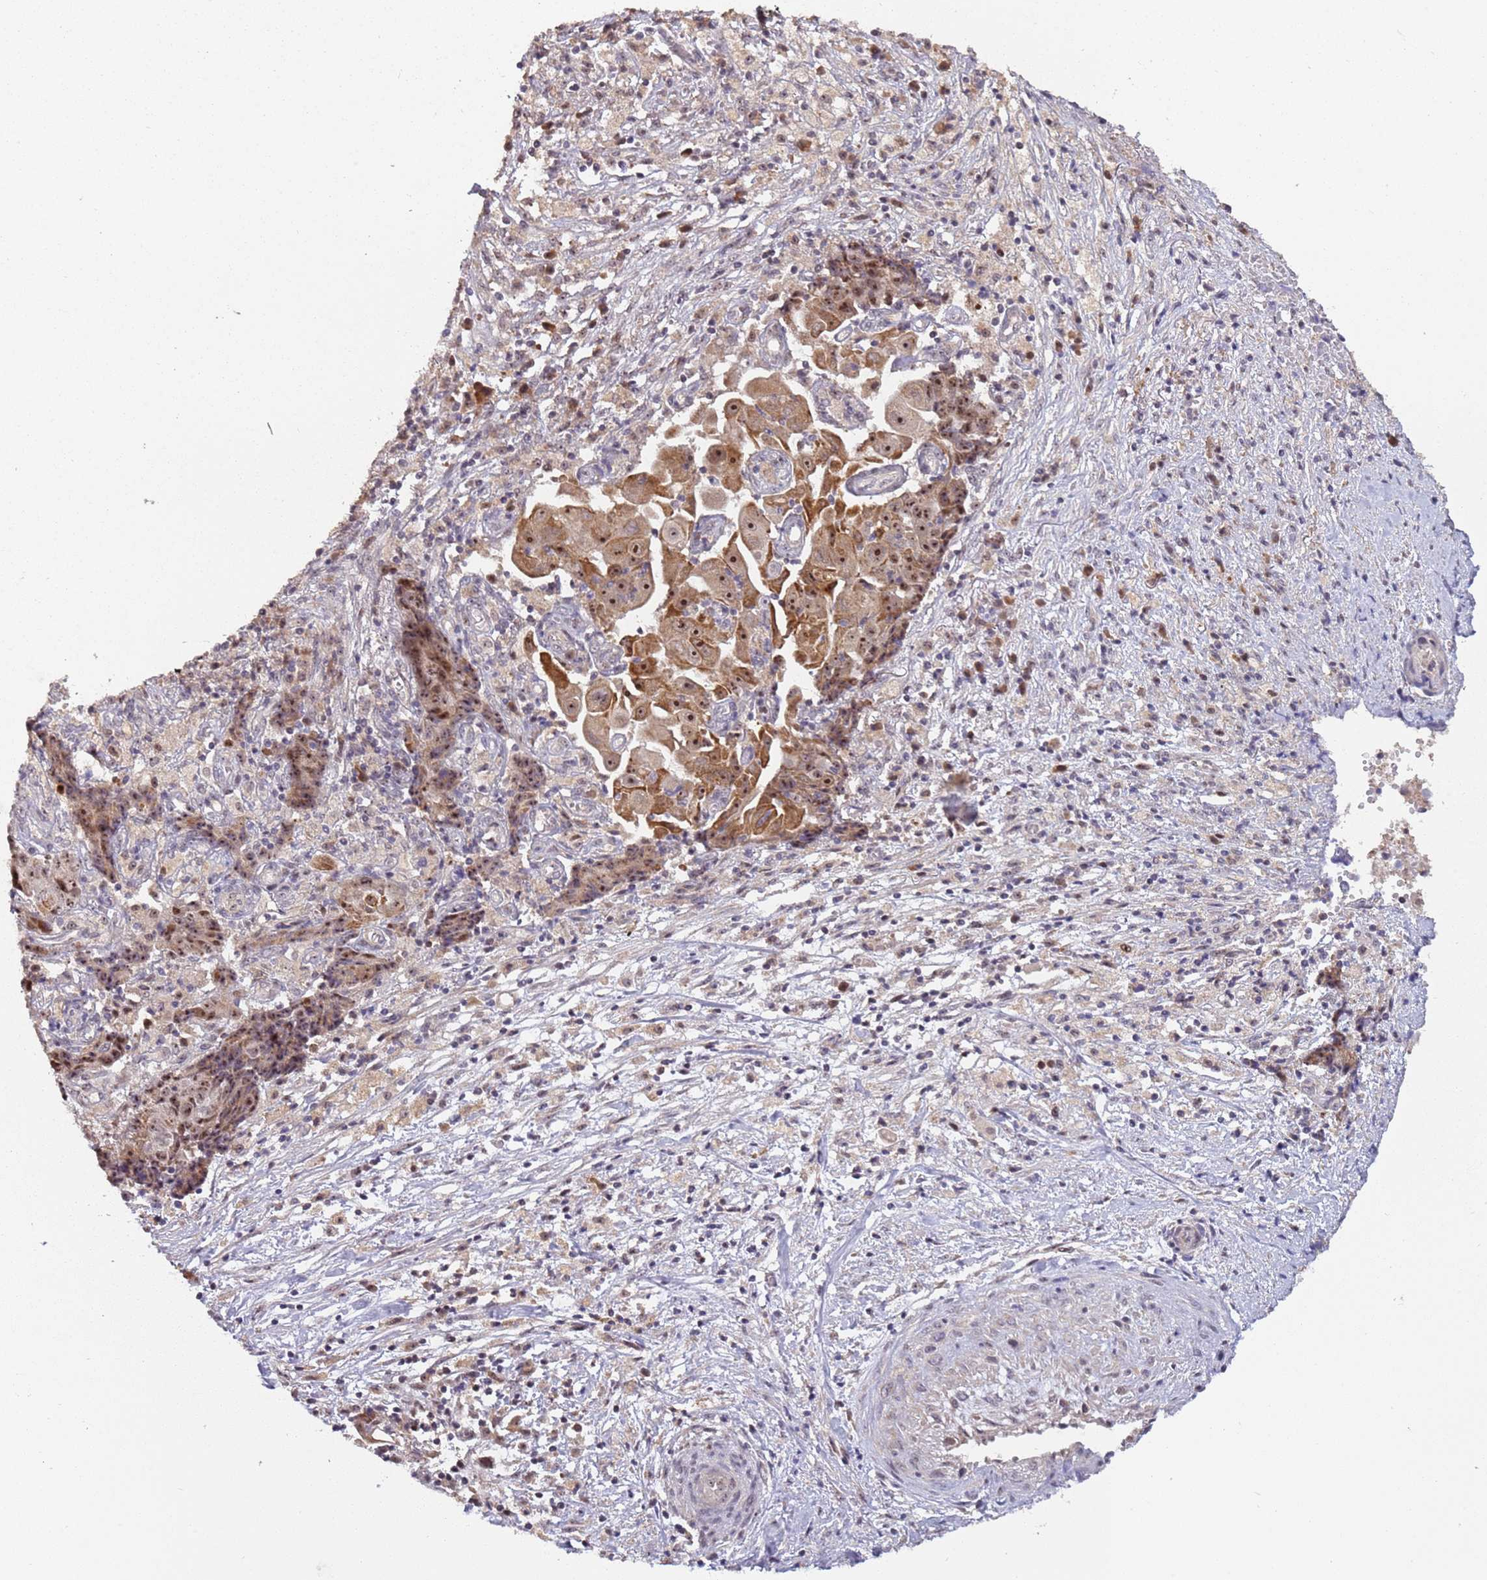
{"staining": {"intensity": "moderate", "quantity": ">75%", "location": "nuclear"}, "tissue": "ovarian cancer", "cell_type": "Tumor cells", "image_type": "cancer", "snomed": [{"axis": "morphology", "description": "Carcinoma, endometroid"}, {"axis": "topography", "description": "Ovary"}], "caption": "The photomicrograph demonstrates a brown stain indicating the presence of a protein in the nuclear of tumor cells in ovarian endometroid carcinoma. The staining was performed using DAB to visualize the protein expression in brown, while the nuclei were stained in blue with hematoxylin (Magnification: 20x).", "gene": "UCMA", "patient": {"sex": "female", "age": 42}}